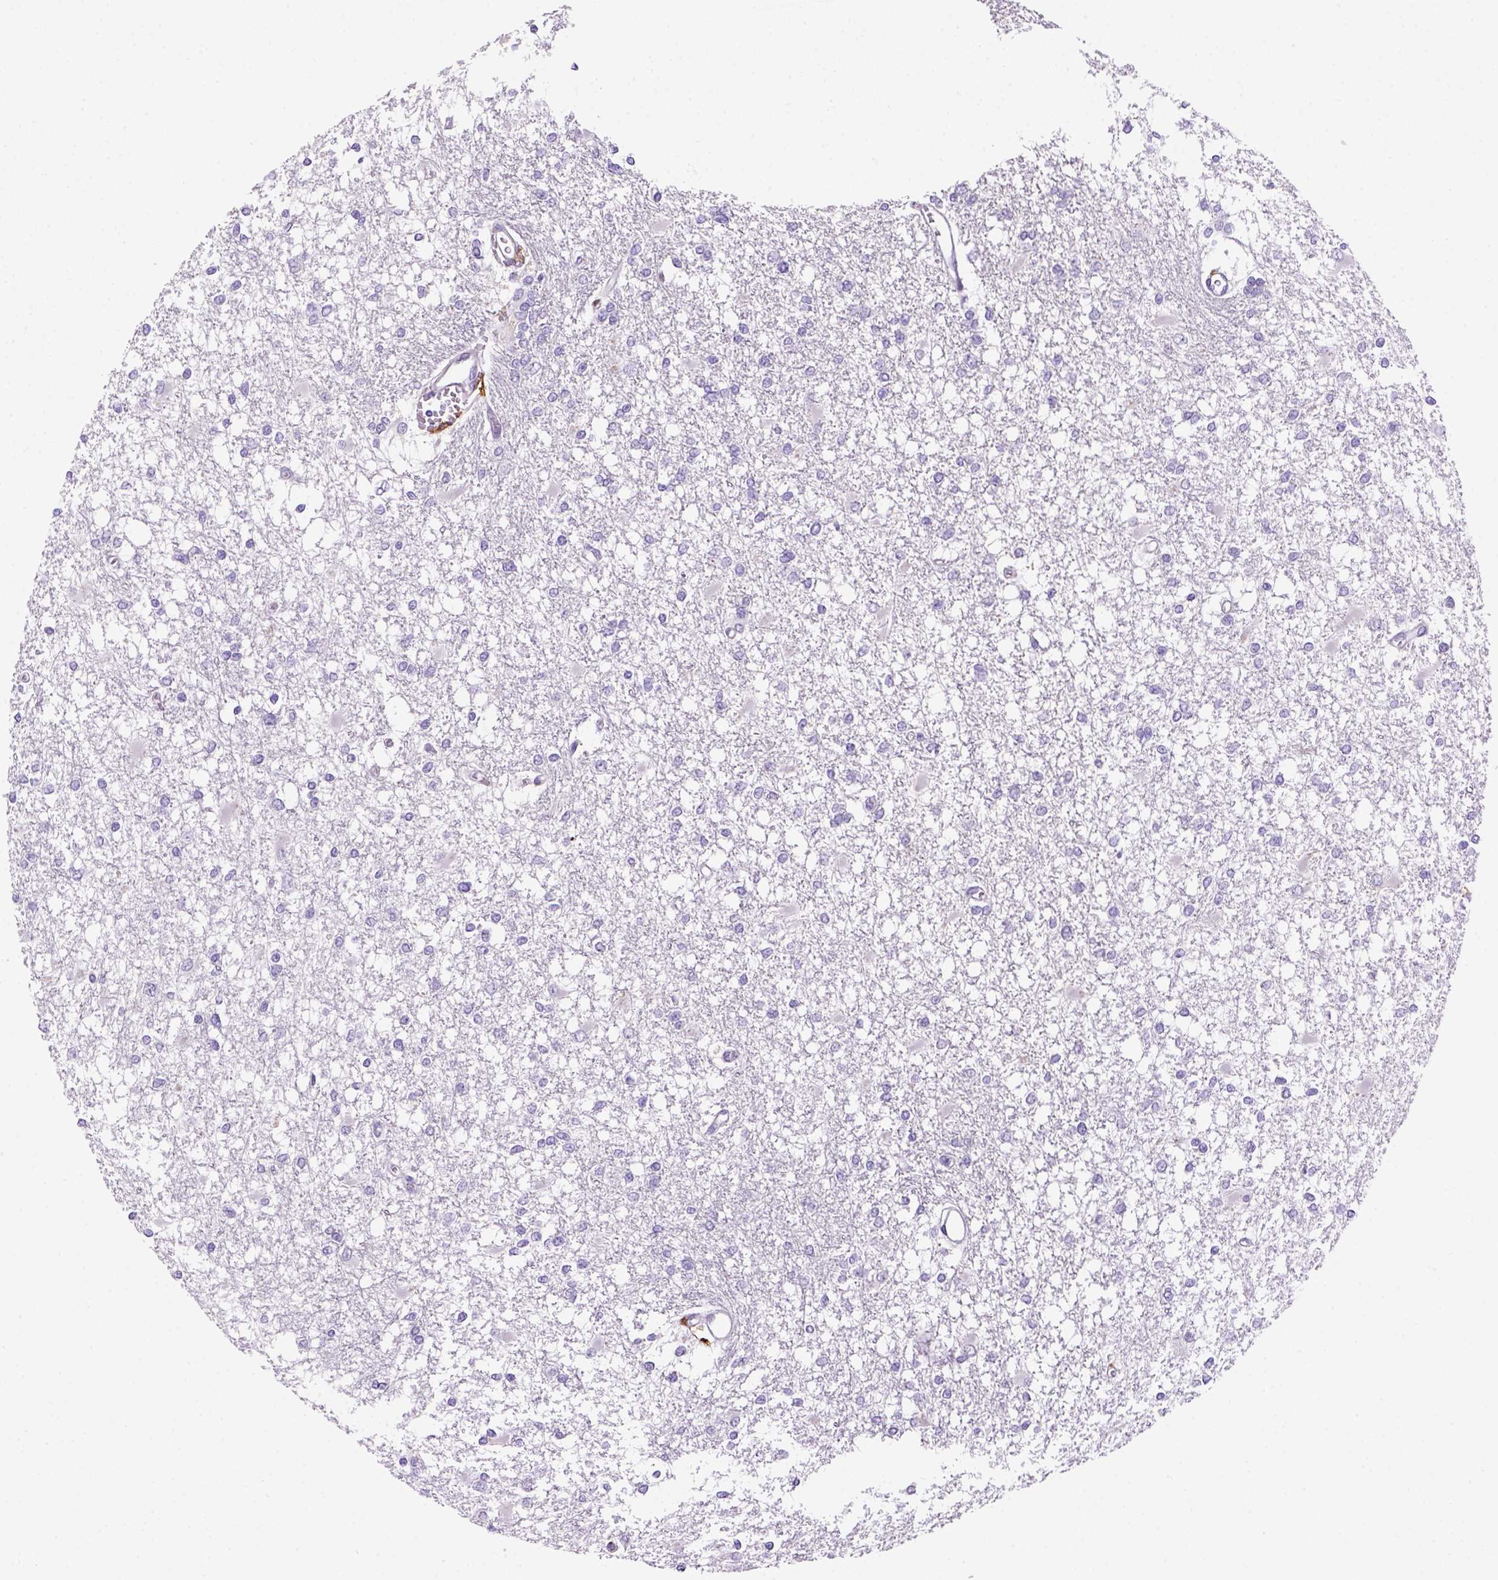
{"staining": {"intensity": "negative", "quantity": "none", "location": "none"}, "tissue": "glioma", "cell_type": "Tumor cells", "image_type": "cancer", "snomed": [{"axis": "morphology", "description": "Glioma, malignant, High grade"}, {"axis": "topography", "description": "Cerebral cortex"}], "caption": "This is an immunohistochemistry (IHC) micrograph of human glioma. There is no positivity in tumor cells.", "gene": "CD14", "patient": {"sex": "male", "age": 79}}